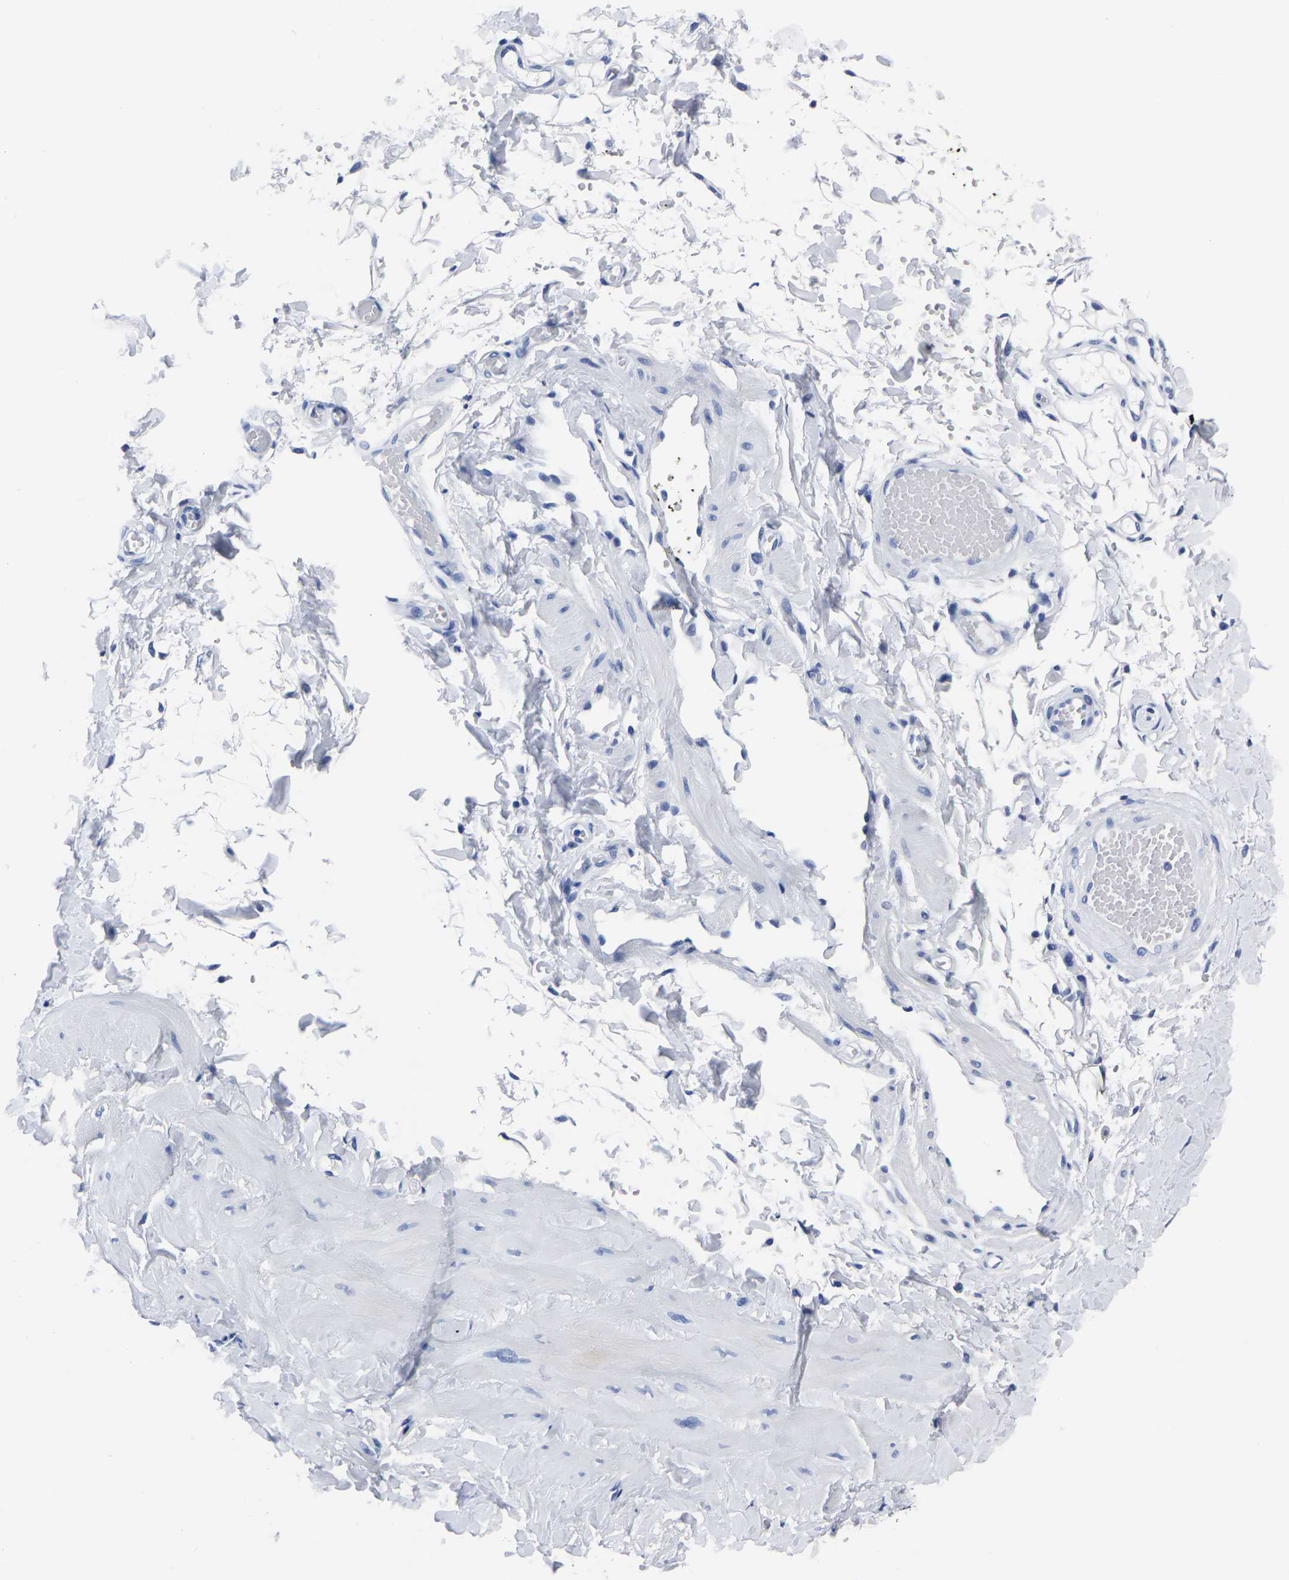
{"staining": {"intensity": "negative", "quantity": "none", "location": "none"}, "tissue": "adipose tissue", "cell_type": "Adipocytes", "image_type": "normal", "snomed": [{"axis": "morphology", "description": "Normal tissue, NOS"}, {"axis": "topography", "description": "Adipose tissue"}, {"axis": "topography", "description": "Vascular tissue"}, {"axis": "topography", "description": "Peripheral nerve tissue"}], "caption": "Immunohistochemical staining of normal adipose tissue demonstrates no significant staining in adipocytes.", "gene": "IMPG2", "patient": {"sex": "male", "age": 25}}